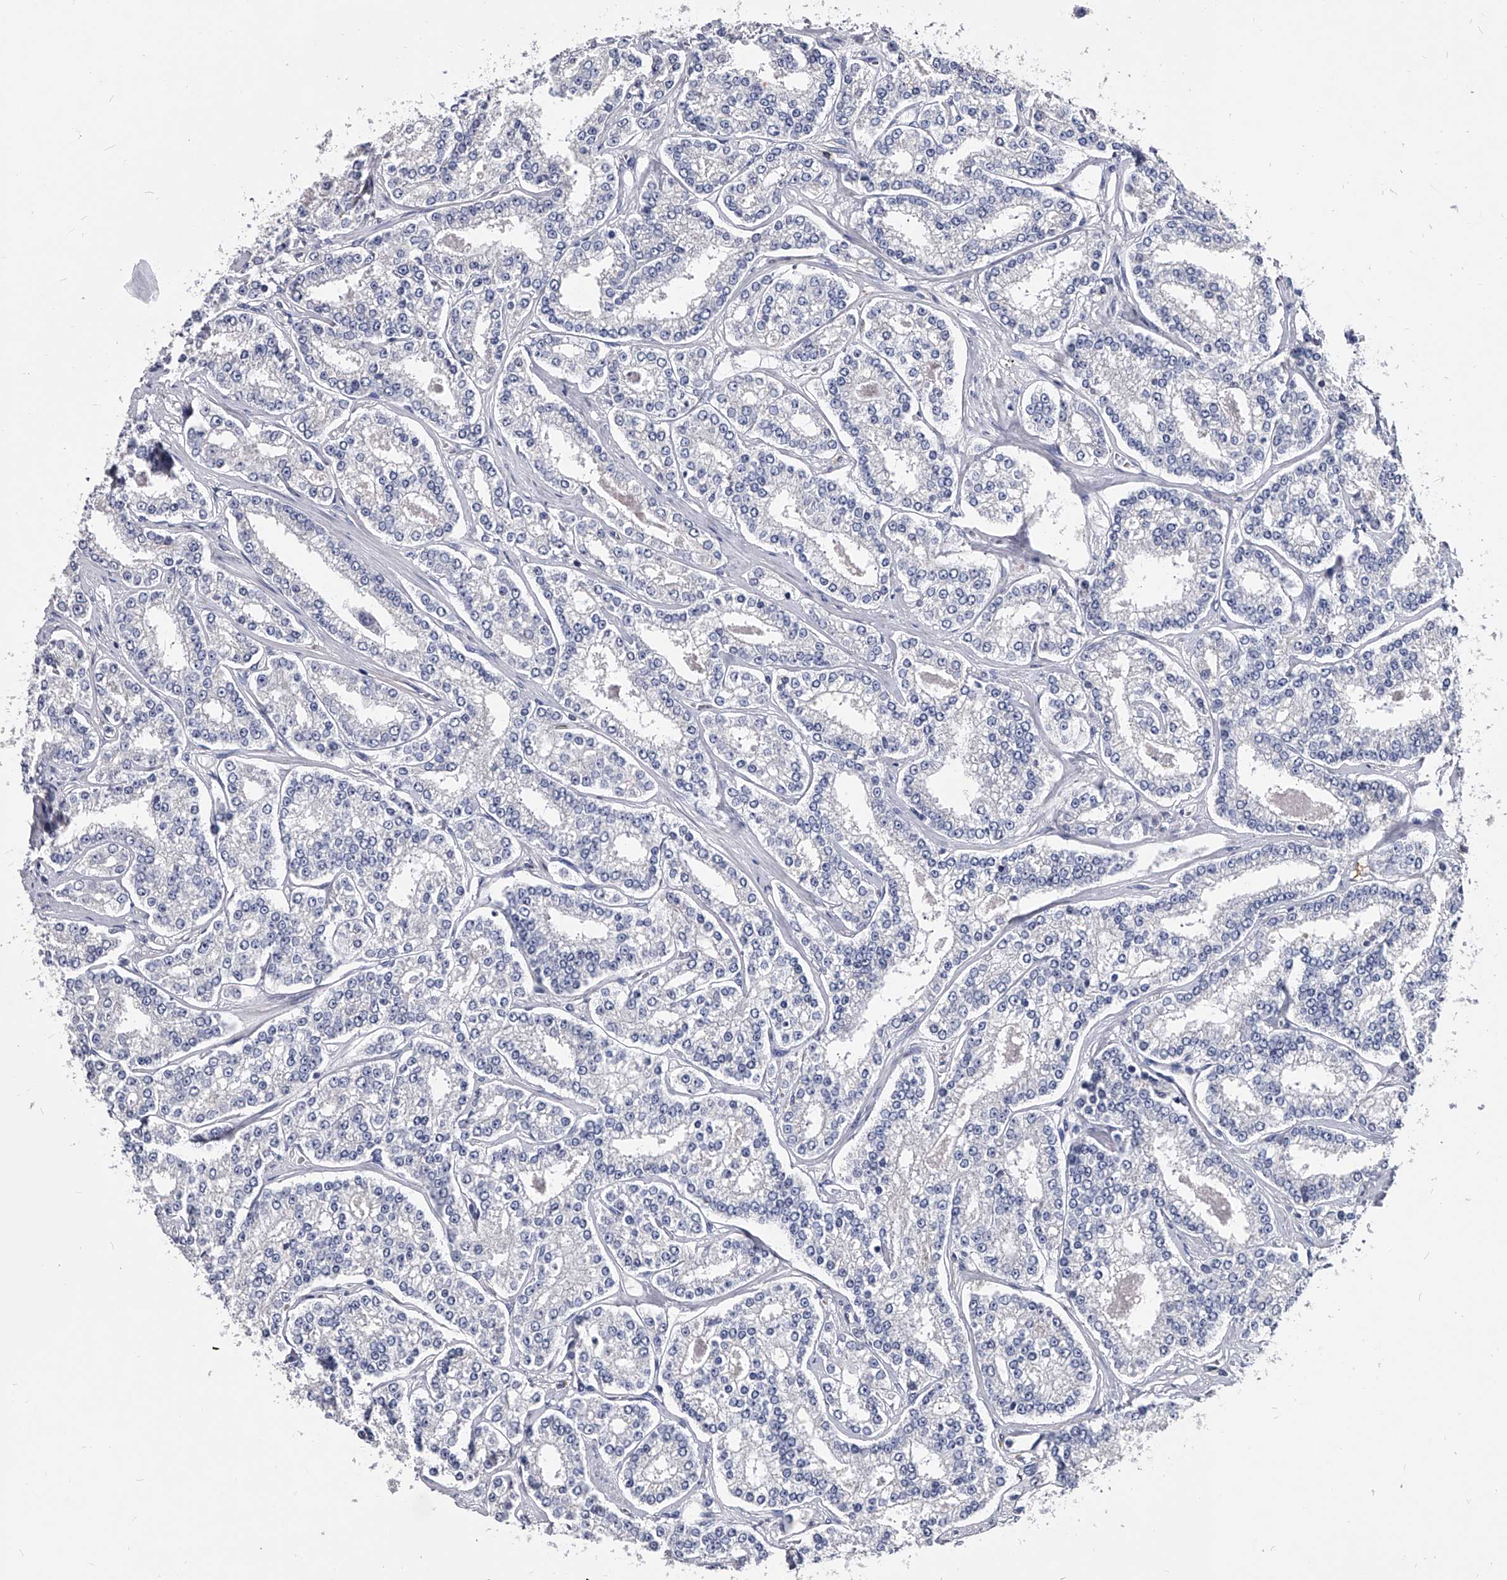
{"staining": {"intensity": "negative", "quantity": "none", "location": "none"}, "tissue": "prostate cancer", "cell_type": "Tumor cells", "image_type": "cancer", "snomed": [{"axis": "morphology", "description": "Normal tissue, NOS"}, {"axis": "morphology", "description": "Adenocarcinoma, High grade"}, {"axis": "topography", "description": "Prostate"}], "caption": "Immunohistochemistry (IHC) of human prostate high-grade adenocarcinoma demonstrates no staining in tumor cells.", "gene": "EFCAB7", "patient": {"sex": "male", "age": 83}}